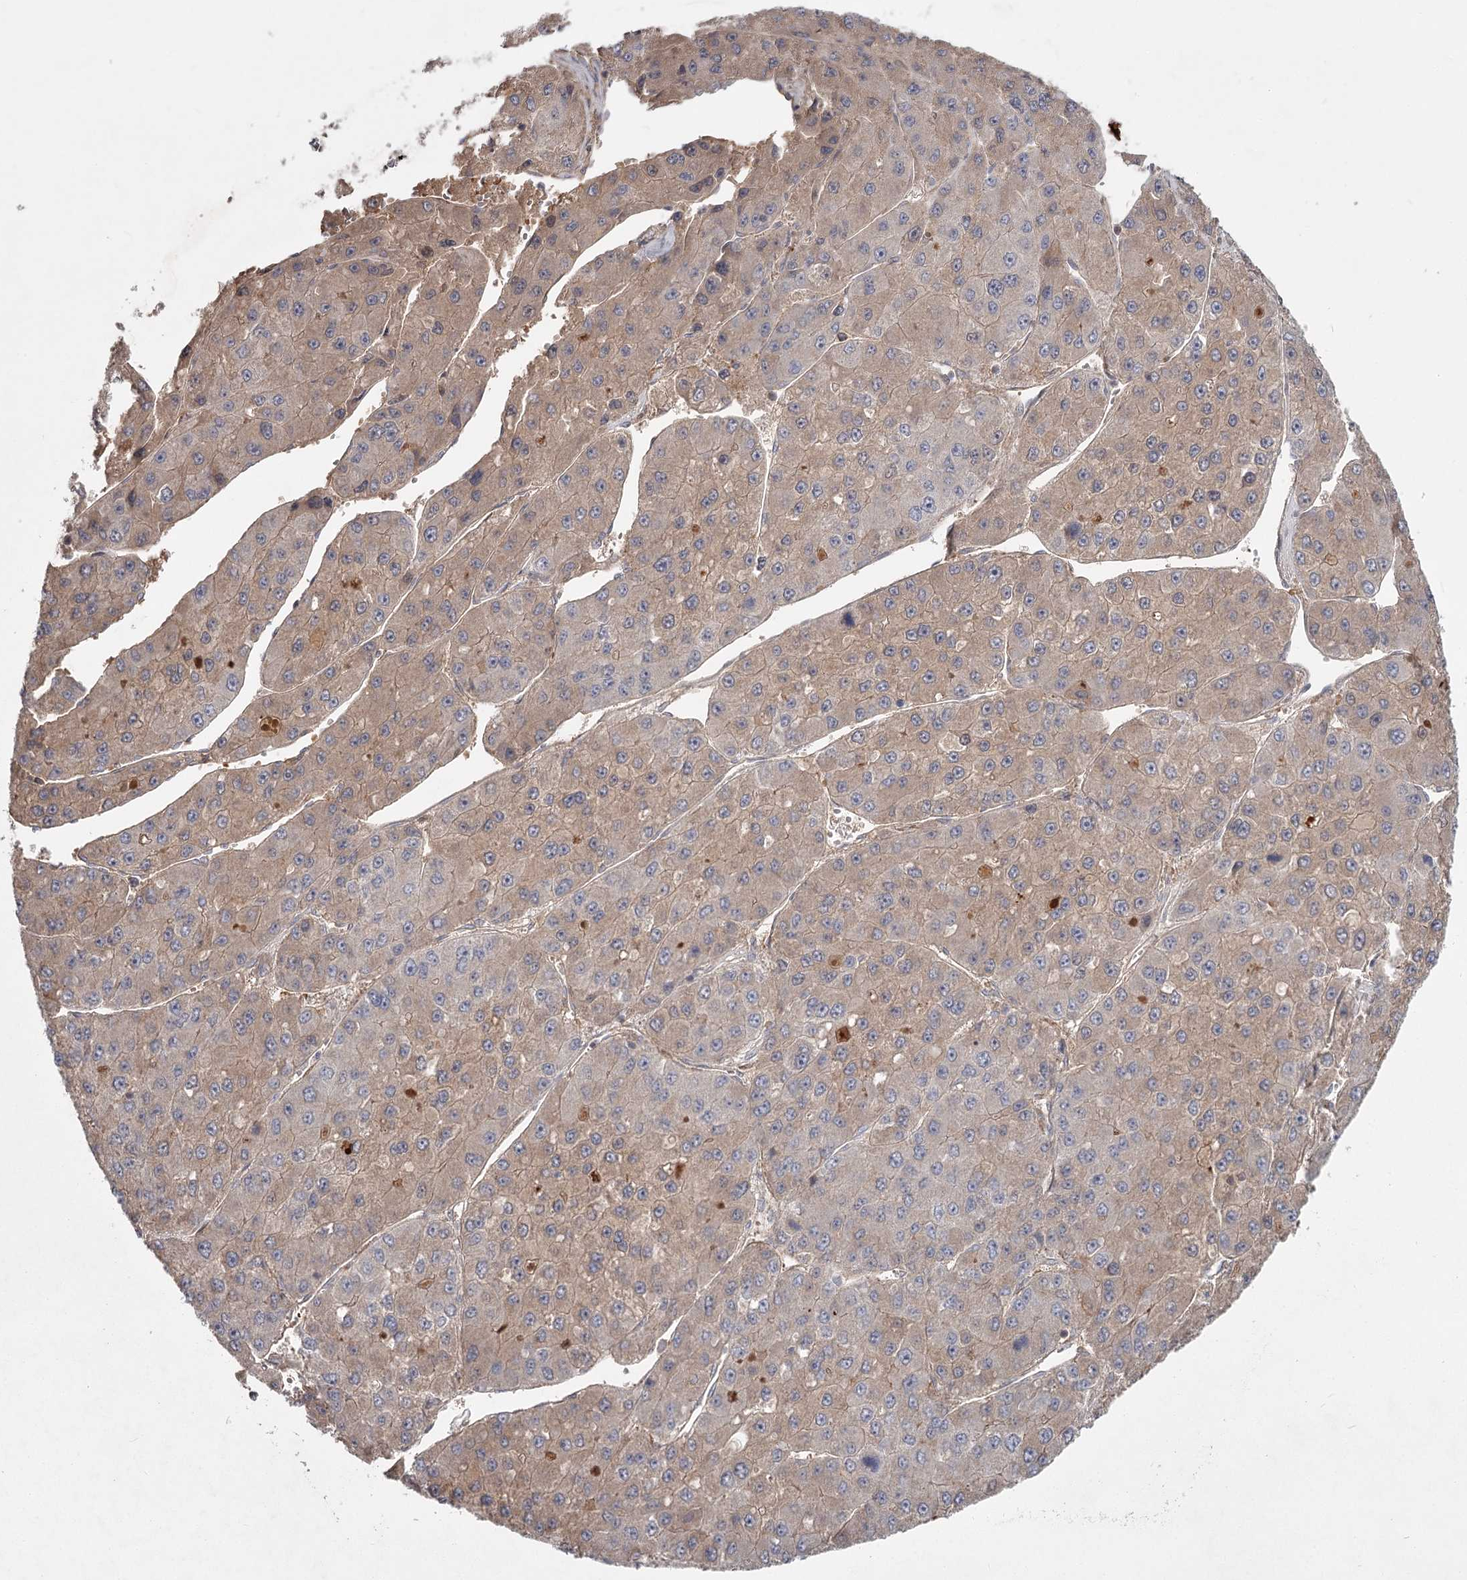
{"staining": {"intensity": "weak", "quantity": "25%-75%", "location": "cytoplasmic/membranous"}, "tissue": "liver cancer", "cell_type": "Tumor cells", "image_type": "cancer", "snomed": [{"axis": "morphology", "description": "Carcinoma, Hepatocellular, NOS"}, {"axis": "topography", "description": "Liver"}], "caption": "Immunohistochemical staining of liver hepatocellular carcinoma demonstrates low levels of weak cytoplasmic/membranous positivity in about 25%-75% of tumor cells. (DAB (3,3'-diaminobenzidine) = brown stain, brightfield microscopy at high magnification).", "gene": "DHRS9", "patient": {"sex": "female", "age": 73}}